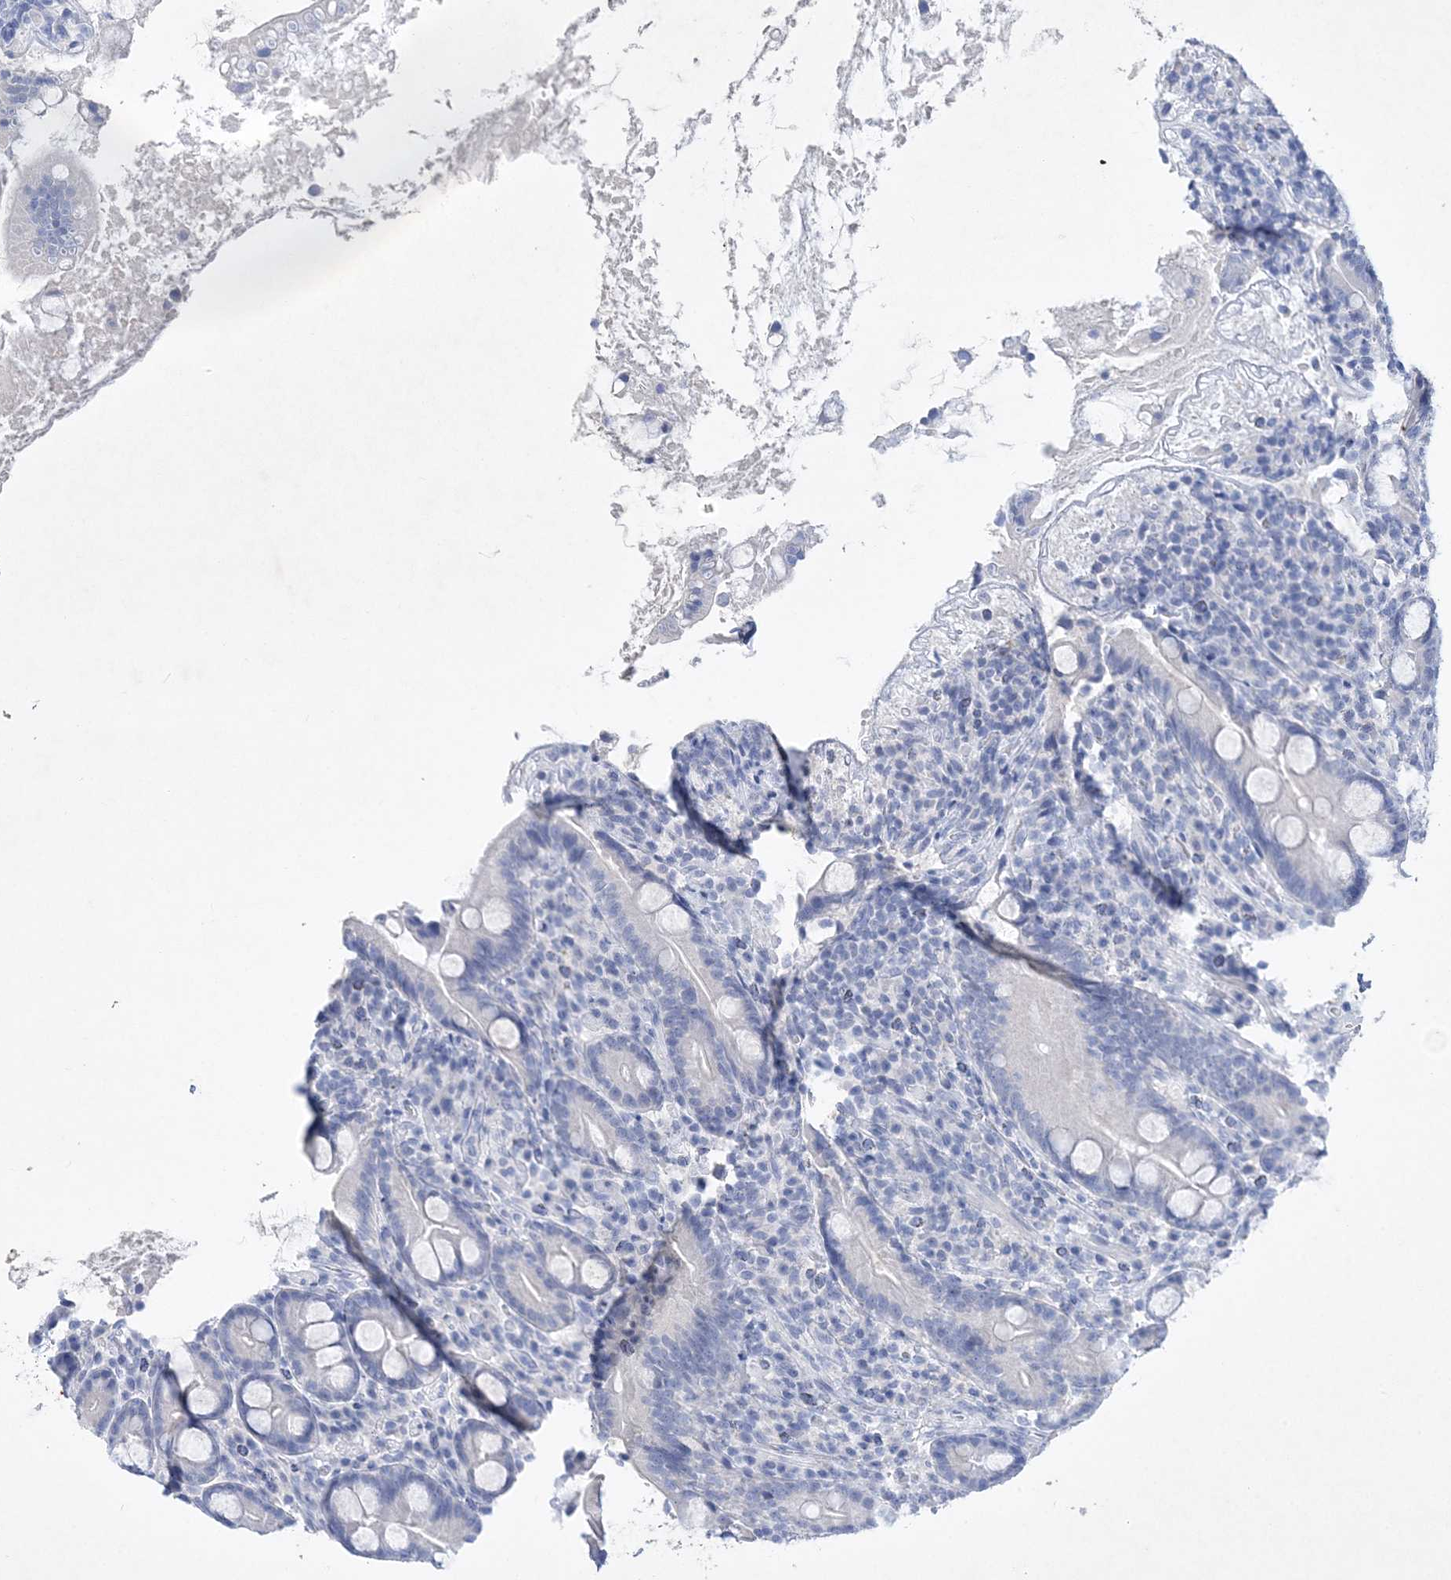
{"staining": {"intensity": "negative", "quantity": "none", "location": "none"}, "tissue": "duodenum", "cell_type": "Glandular cells", "image_type": "normal", "snomed": [{"axis": "morphology", "description": "Normal tissue, NOS"}, {"axis": "topography", "description": "Duodenum"}], "caption": "Normal duodenum was stained to show a protein in brown. There is no significant staining in glandular cells.", "gene": "COPS8", "patient": {"sex": "male", "age": 35}}